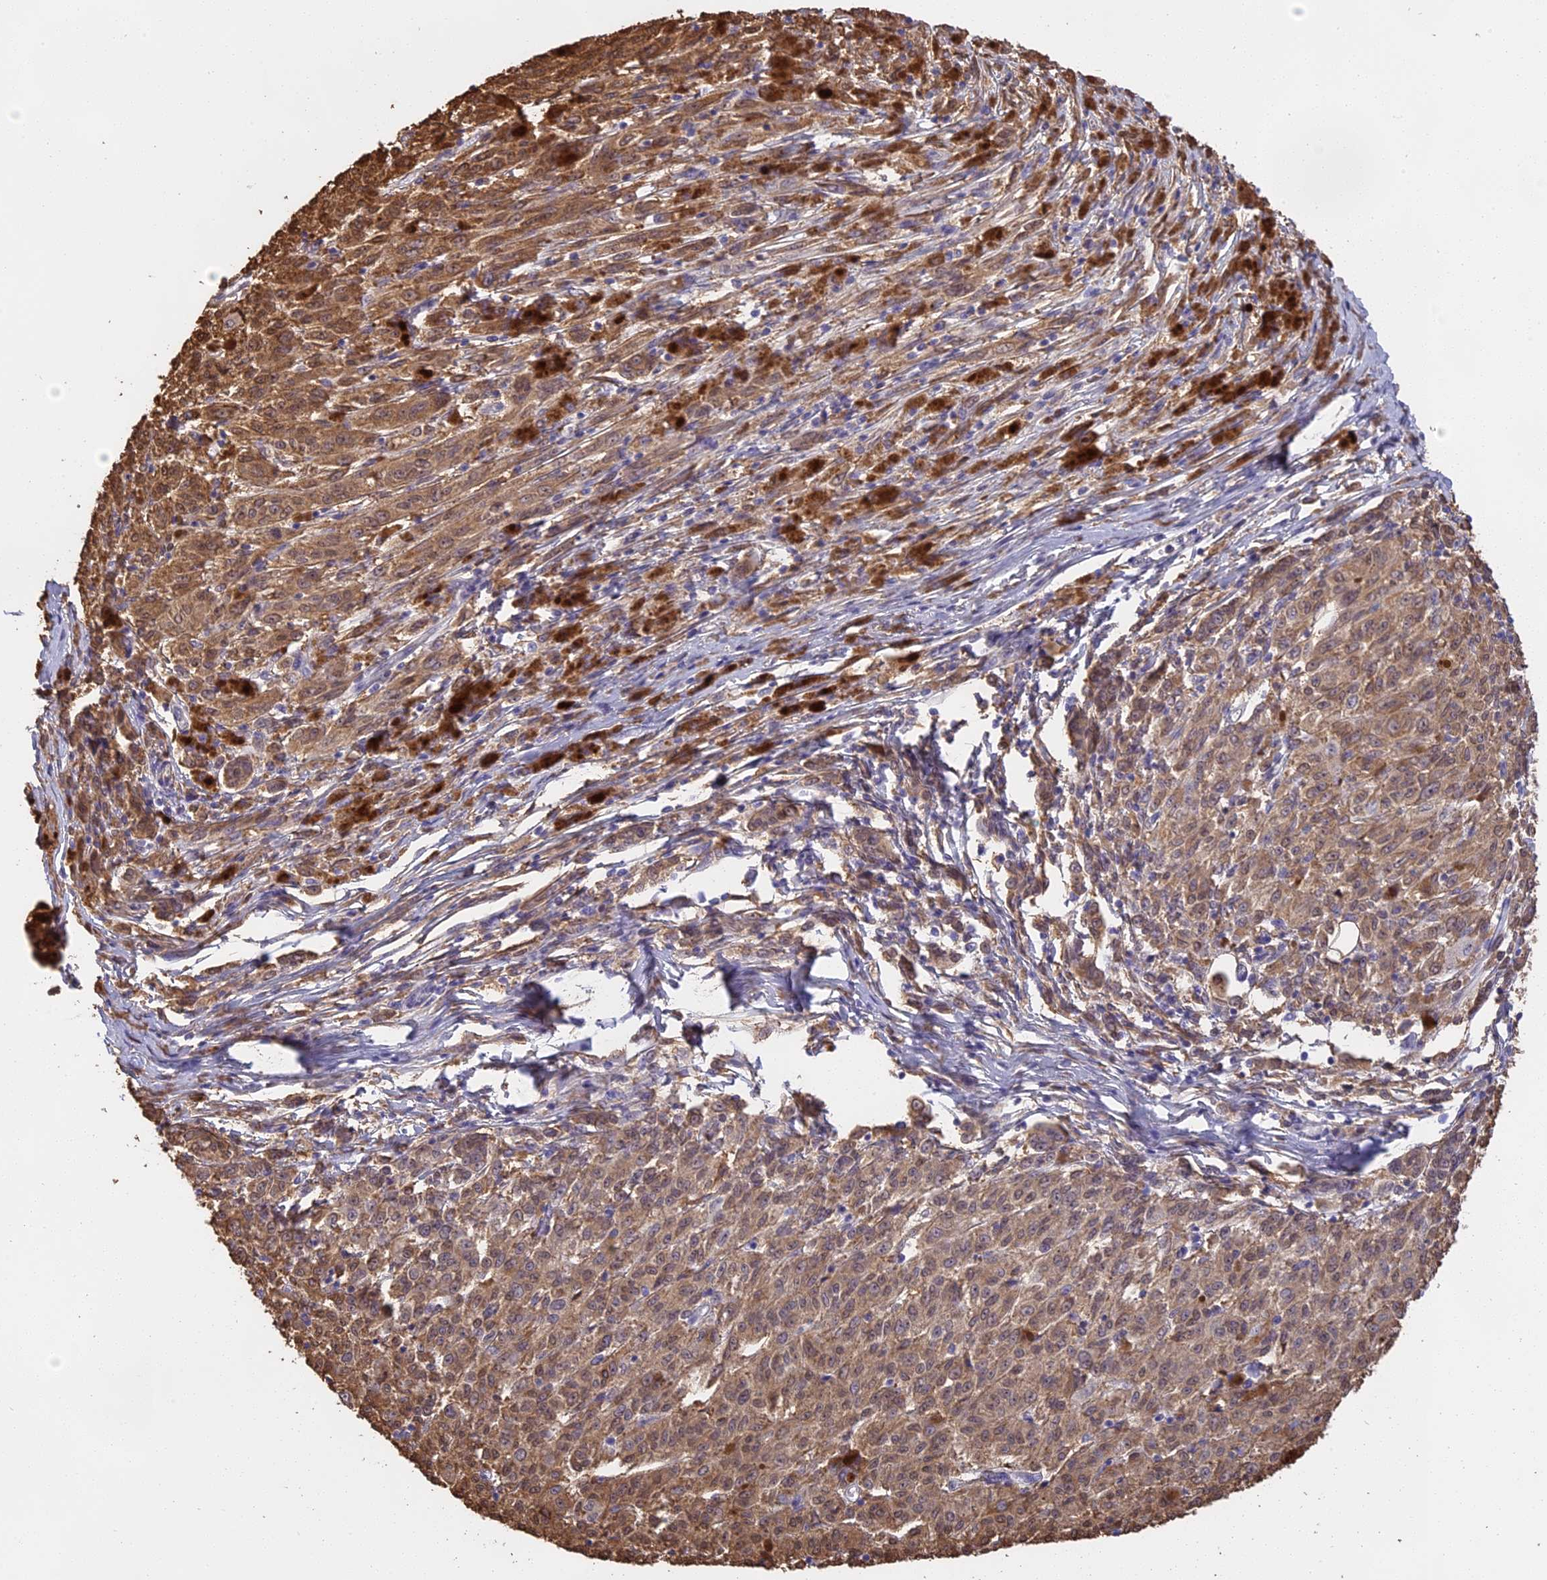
{"staining": {"intensity": "moderate", "quantity": ">75%", "location": "cytoplasmic/membranous,nuclear"}, "tissue": "melanoma", "cell_type": "Tumor cells", "image_type": "cancer", "snomed": [{"axis": "morphology", "description": "Malignant melanoma, NOS"}, {"axis": "topography", "description": "Skin"}], "caption": "Melanoma tissue shows moderate cytoplasmic/membranous and nuclear staining in about >75% of tumor cells, visualized by immunohistochemistry.", "gene": "TMEM255B", "patient": {"sex": "female", "age": 52}}